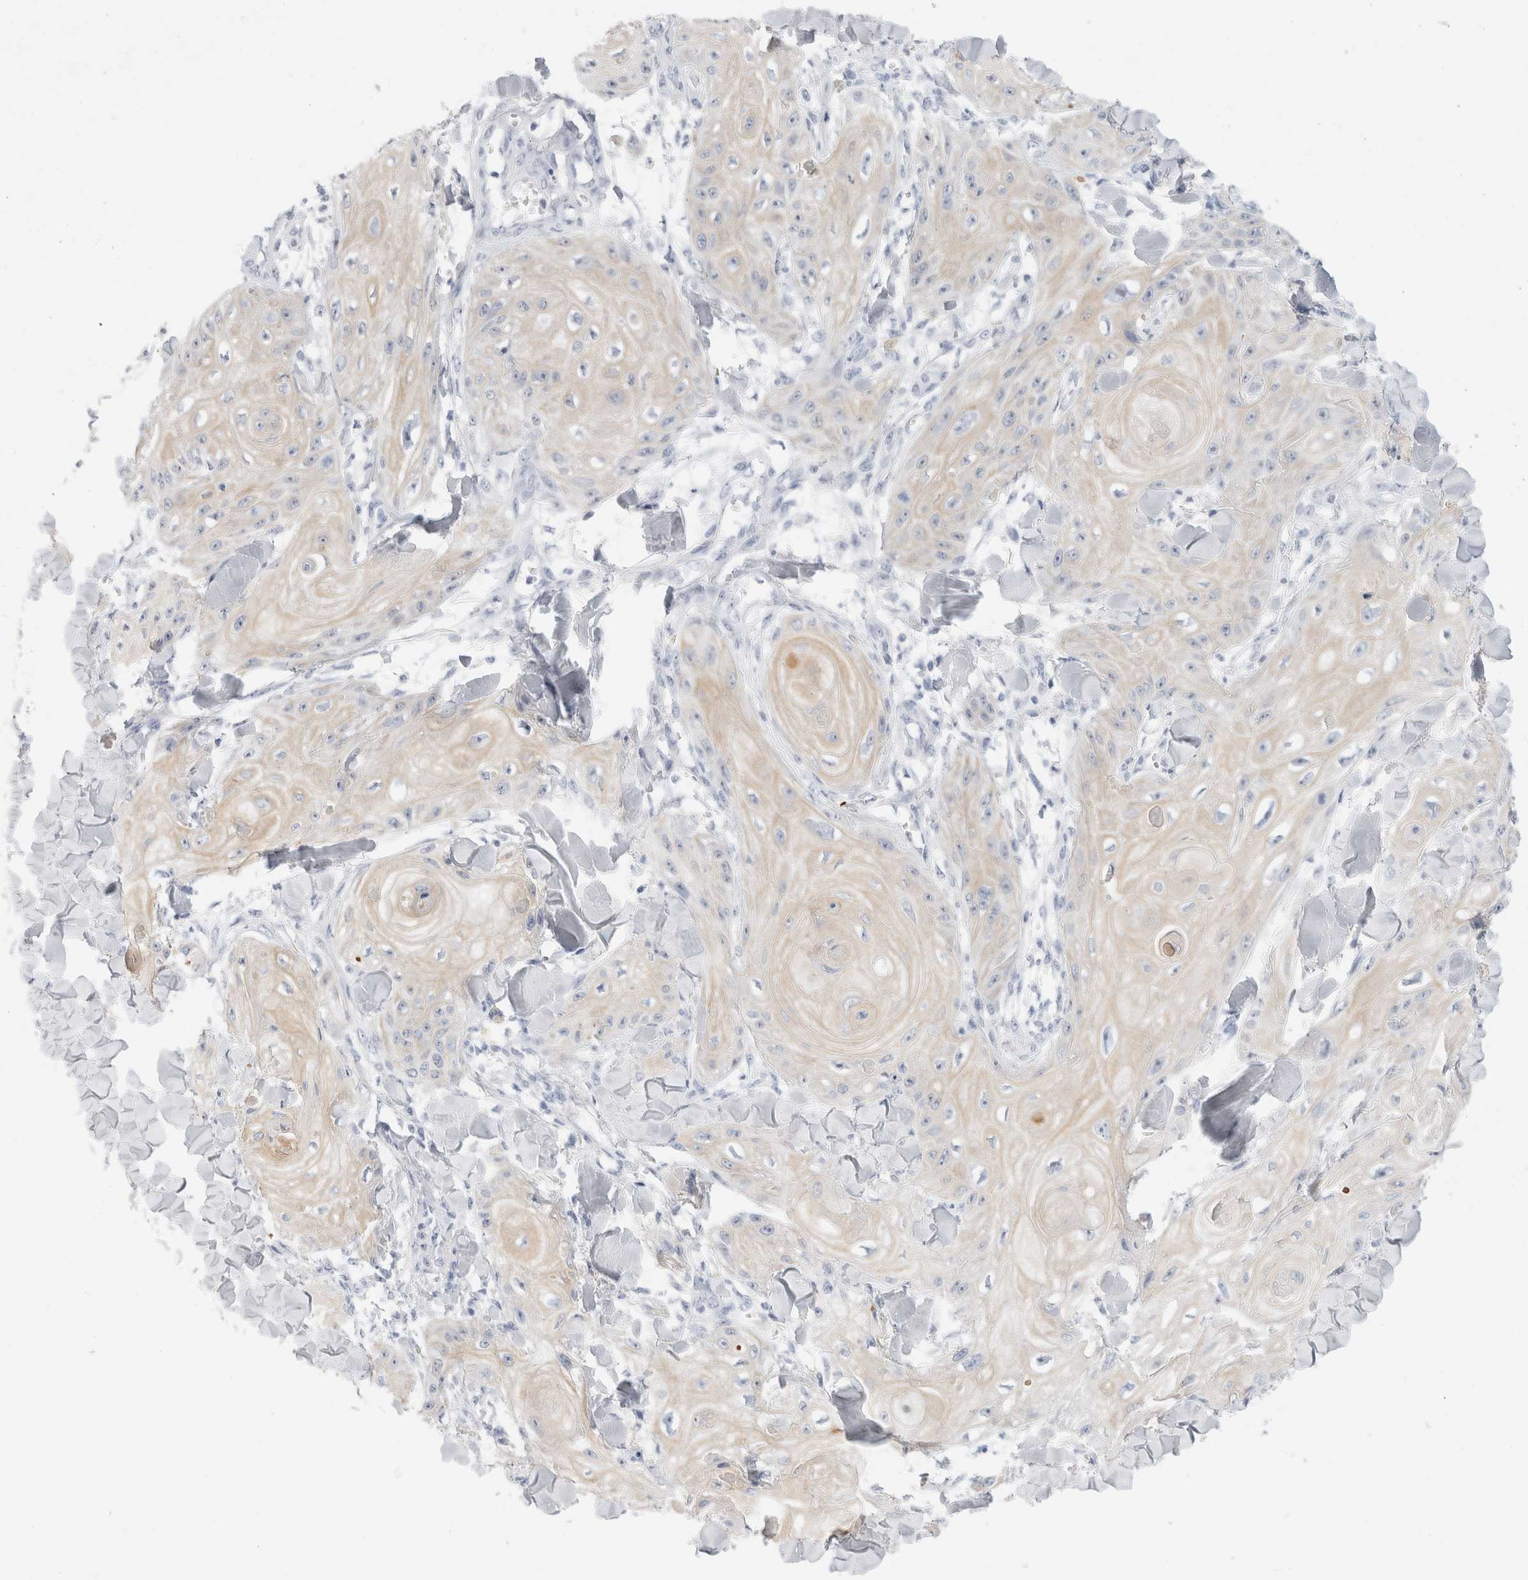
{"staining": {"intensity": "weak", "quantity": ">75%", "location": "cytoplasmic/membranous"}, "tissue": "skin cancer", "cell_type": "Tumor cells", "image_type": "cancer", "snomed": [{"axis": "morphology", "description": "Squamous cell carcinoma, NOS"}, {"axis": "topography", "description": "Skin"}], "caption": "Squamous cell carcinoma (skin) tissue displays weak cytoplasmic/membranous staining in about >75% of tumor cells, visualized by immunohistochemistry. (DAB (3,3'-diaminobenzidine) IHC with brightfield microscopy, high magnification).", "gene": "MUC15", "patient": {"sex": "male", "age": 74}}